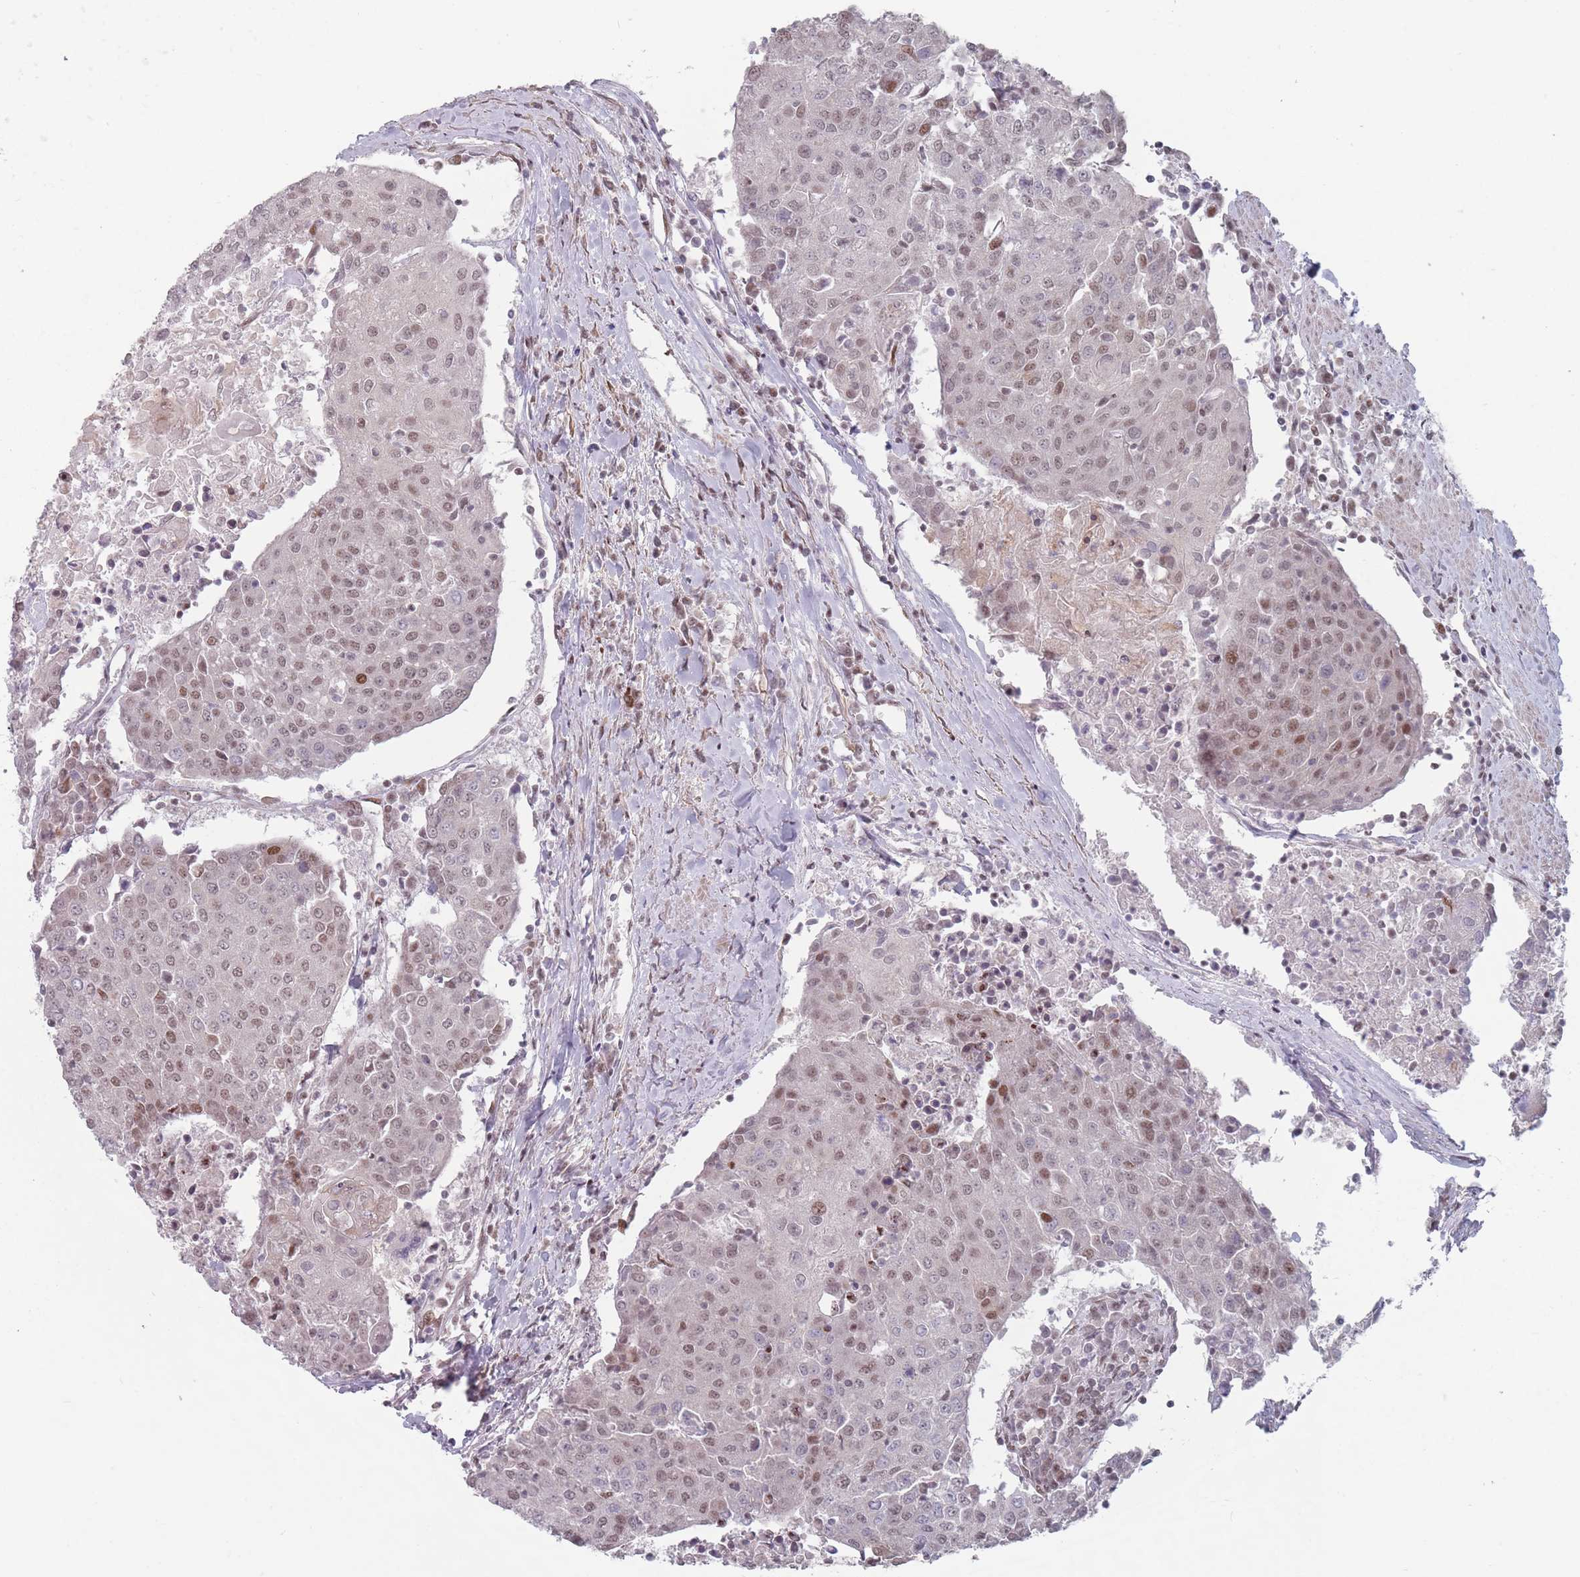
{"staining": {"intensity": "moderate", "quantity": "25%-75%", "location": "nuclear"}, "tissue": "urothelial cancer", "cell_type": "Tumor cells", "image_type": "cancer", "snomed": [{"axis": "morphology", "description": "Urothelial carcinoma, High grade"}, {"axis": "topography", "description": "Urinary bladder"}], "caption": "Immunohistochemical staining of human urothelial carcinoma (high-grade) shows medium levels of moderate nuclear staining in approximately 25%-75% of tumor cells. (IHC, brightfield microscopy, high magnification).", "gene": "SH3BGRL2", "patient": {"sex": "female", "age": 85}}